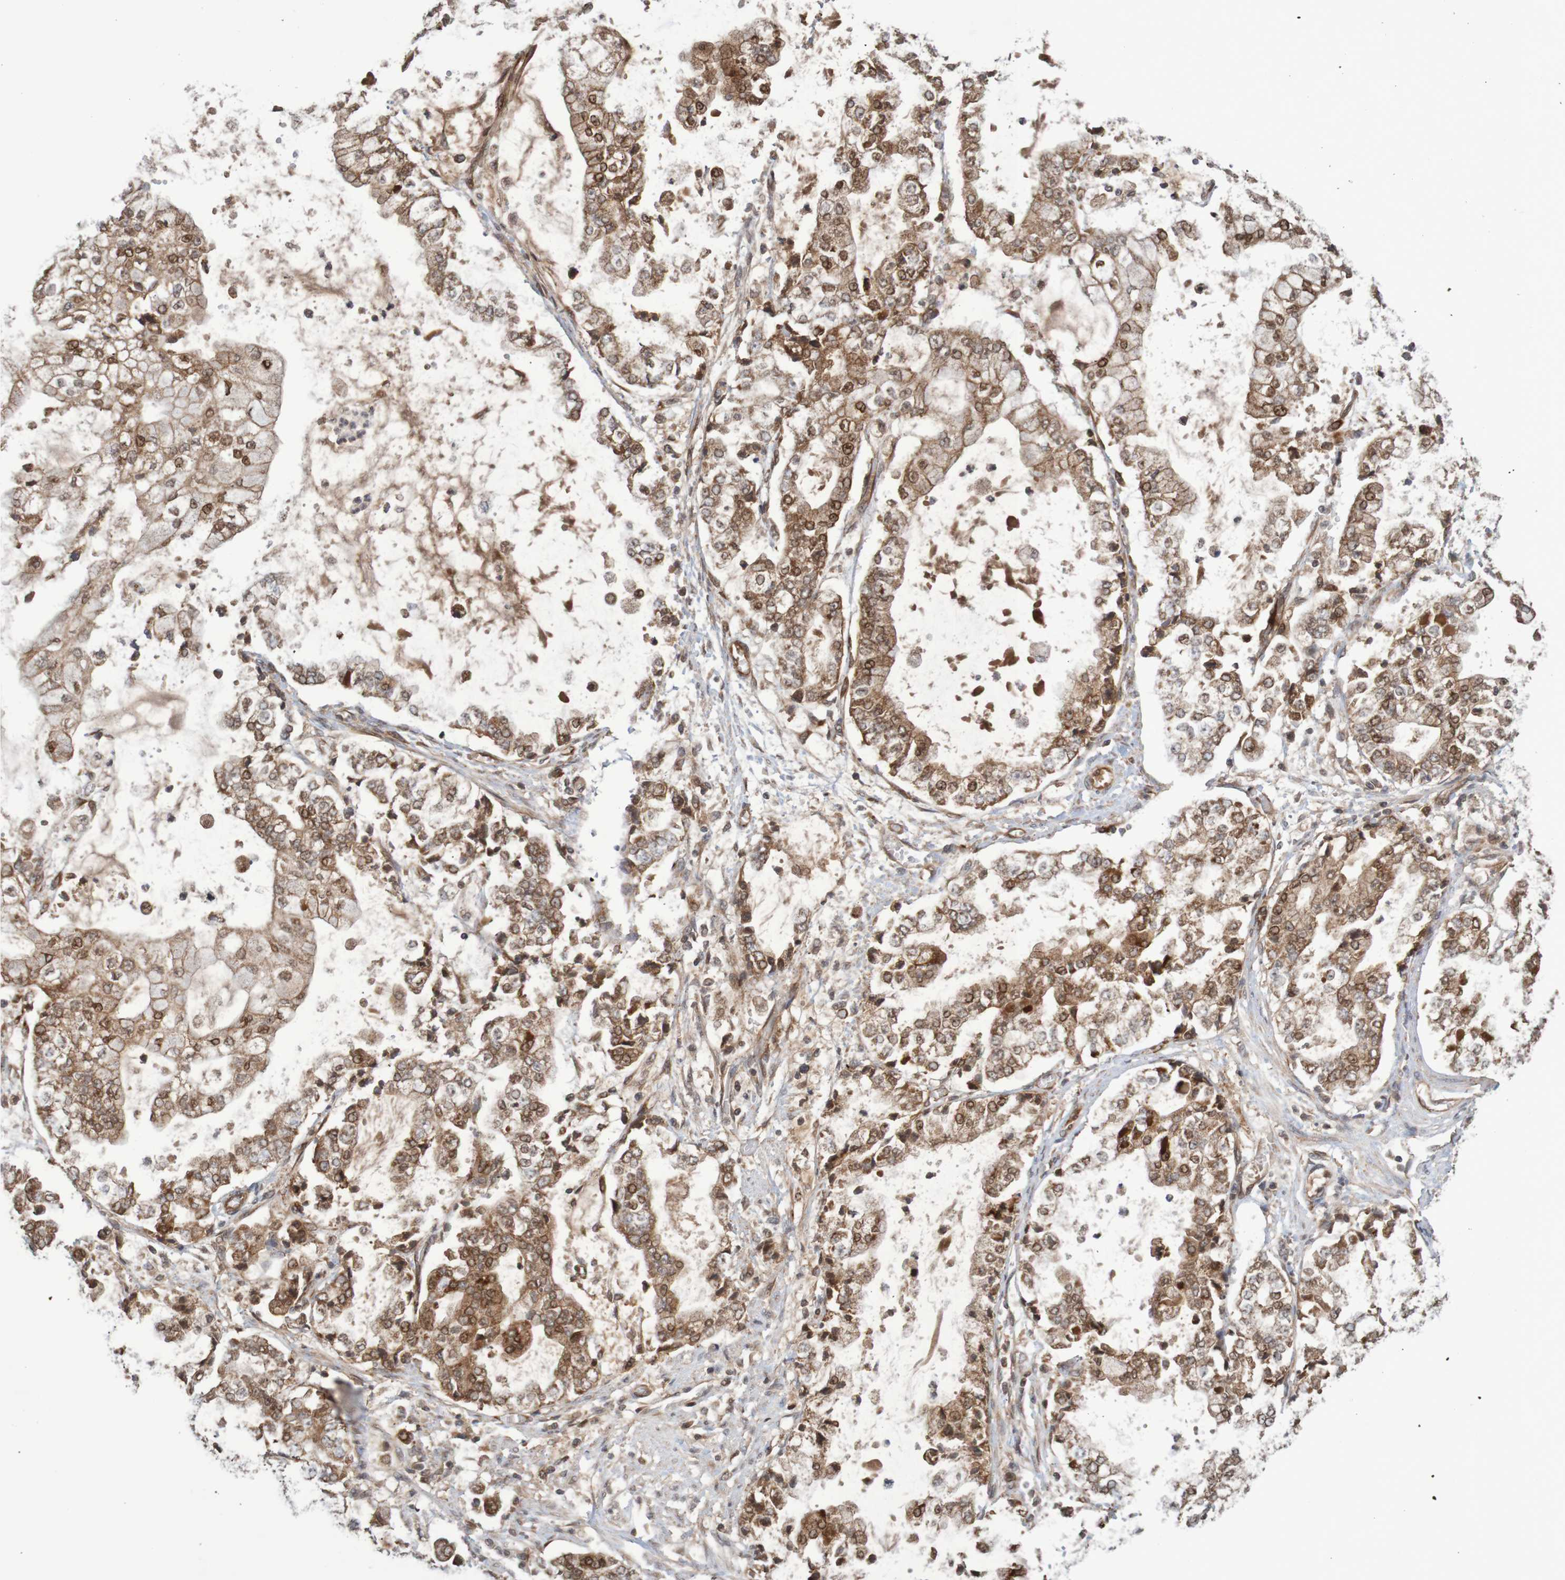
{"staining": {"intensity": "moderate", "quantity": ">75%", "location": "cytoplasmic/membranous,nuclear"}, "tissue": "stomach cancer", "cell_type": "Tumor cells", "image_type": "cancer", "snomed": [{"axis": "morphology", "description": "Adenocarcinoma, NOS"}, {"axis": "topography", "description": "Stomach"}], "caption": "A brown stain highlights moderate cytoplasmic/membranous and nuclear expression of a protein in stomach cancer (adenocarcinoma) tumor cells.", "gene": "MRPL52", "patient": {"sex": "male", "age": 76}}